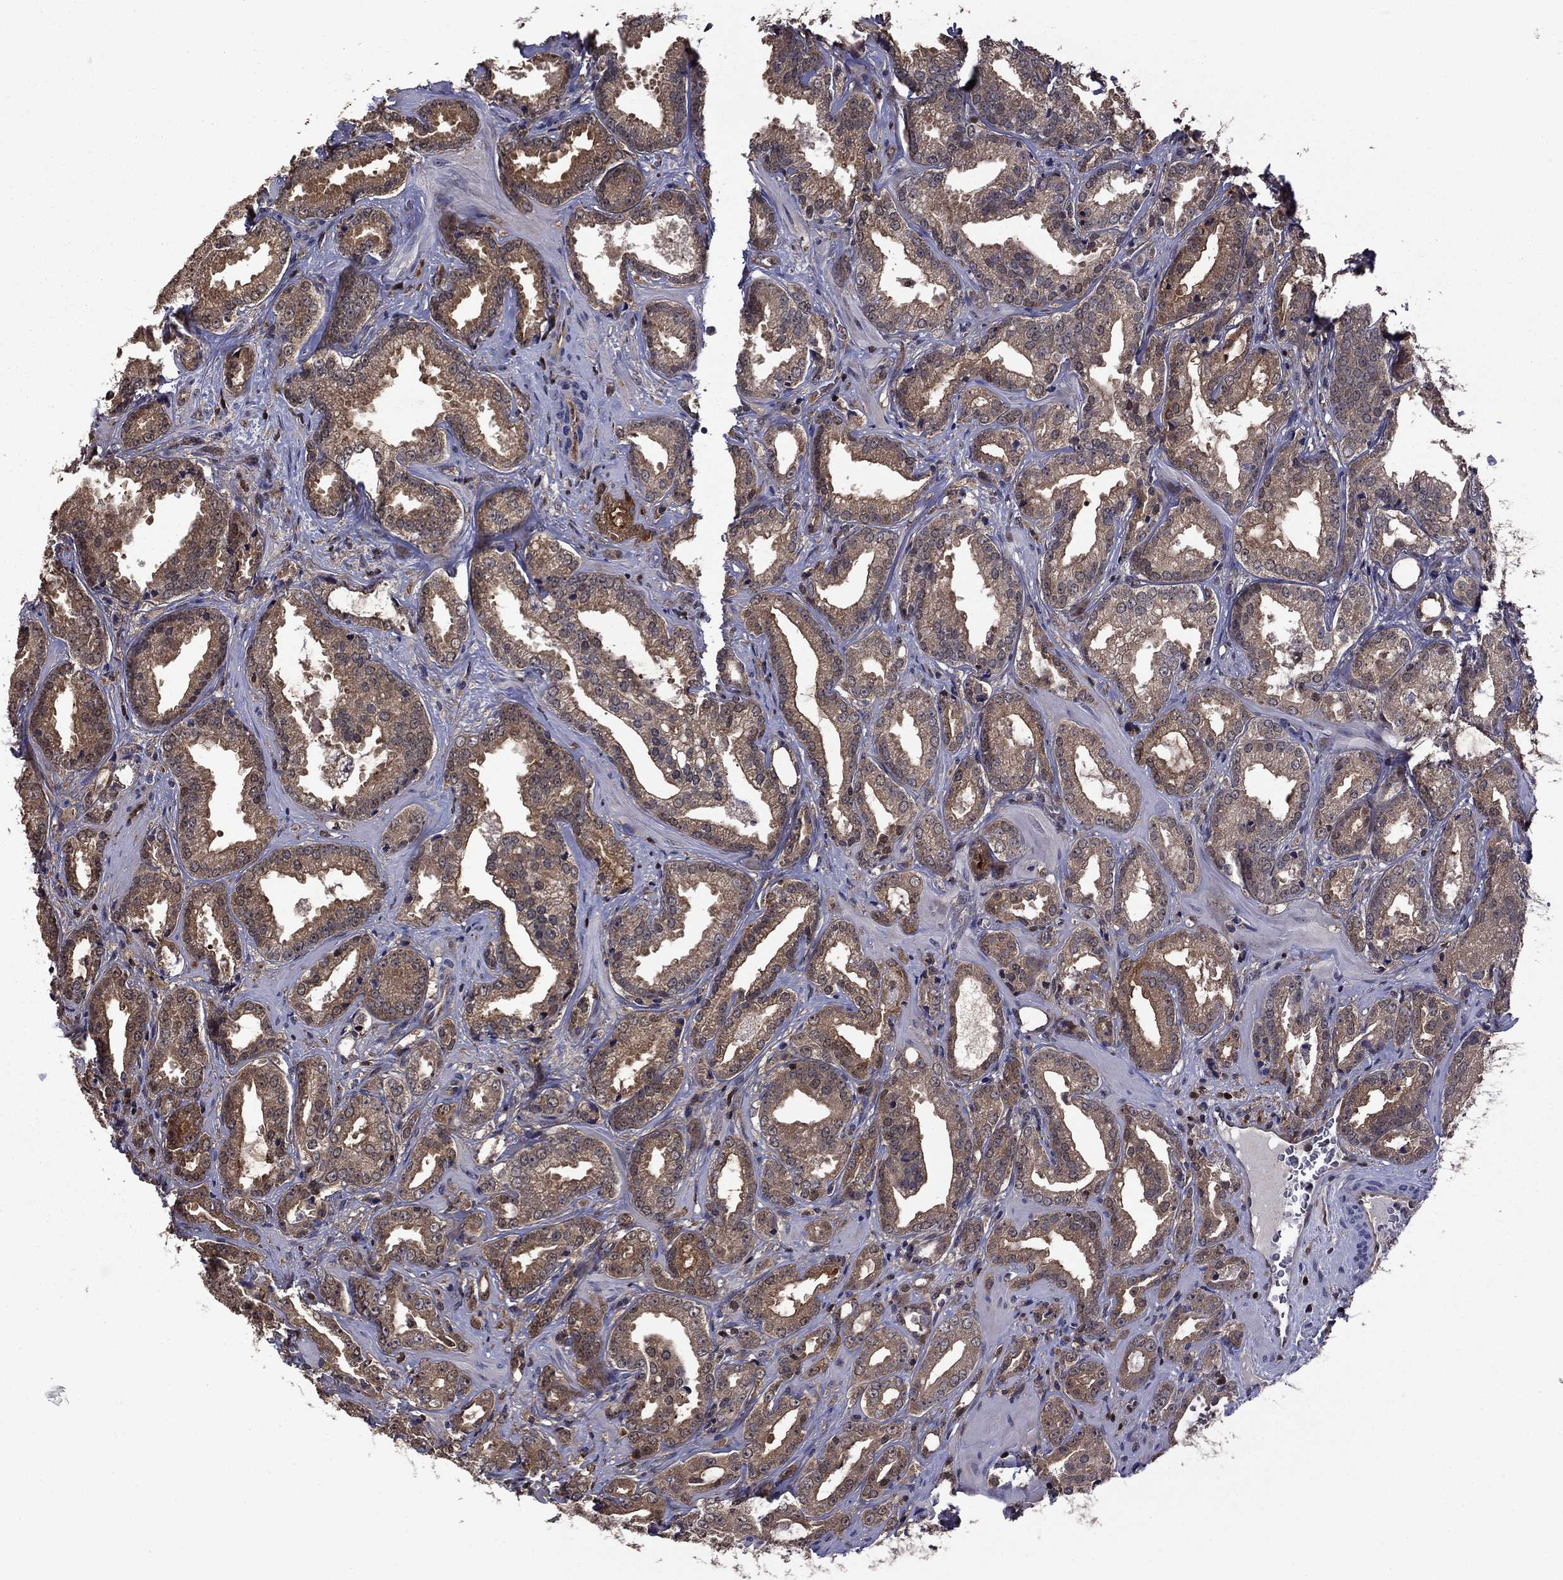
{"staining": {"intensity": "moderate", "quantity": "25%-75%", "location": "cytoplasmic/membranous"}, "tissue": "prostate cancer", "cell_type": "Tumor cells", "image_type": "cancer", "snomed": [{"axis": "morphology", "description": "Adenocarcinoma, Medium grade"}, {"axis": "topography", "description": "Prostate and seminal vesicle, NOS"}, {"axis": "topography", "description": "Prostate"}], "caption": "Immunohistochemistry (IHC) of human prostate medium-grade adenocarcinoma displays medium levels of moderate cytoplasmic/membranous expression in approximately 25%-75% of tumor cells.", "gene": "APPBP2", "patient": {"sex": "male", "age": 65}}